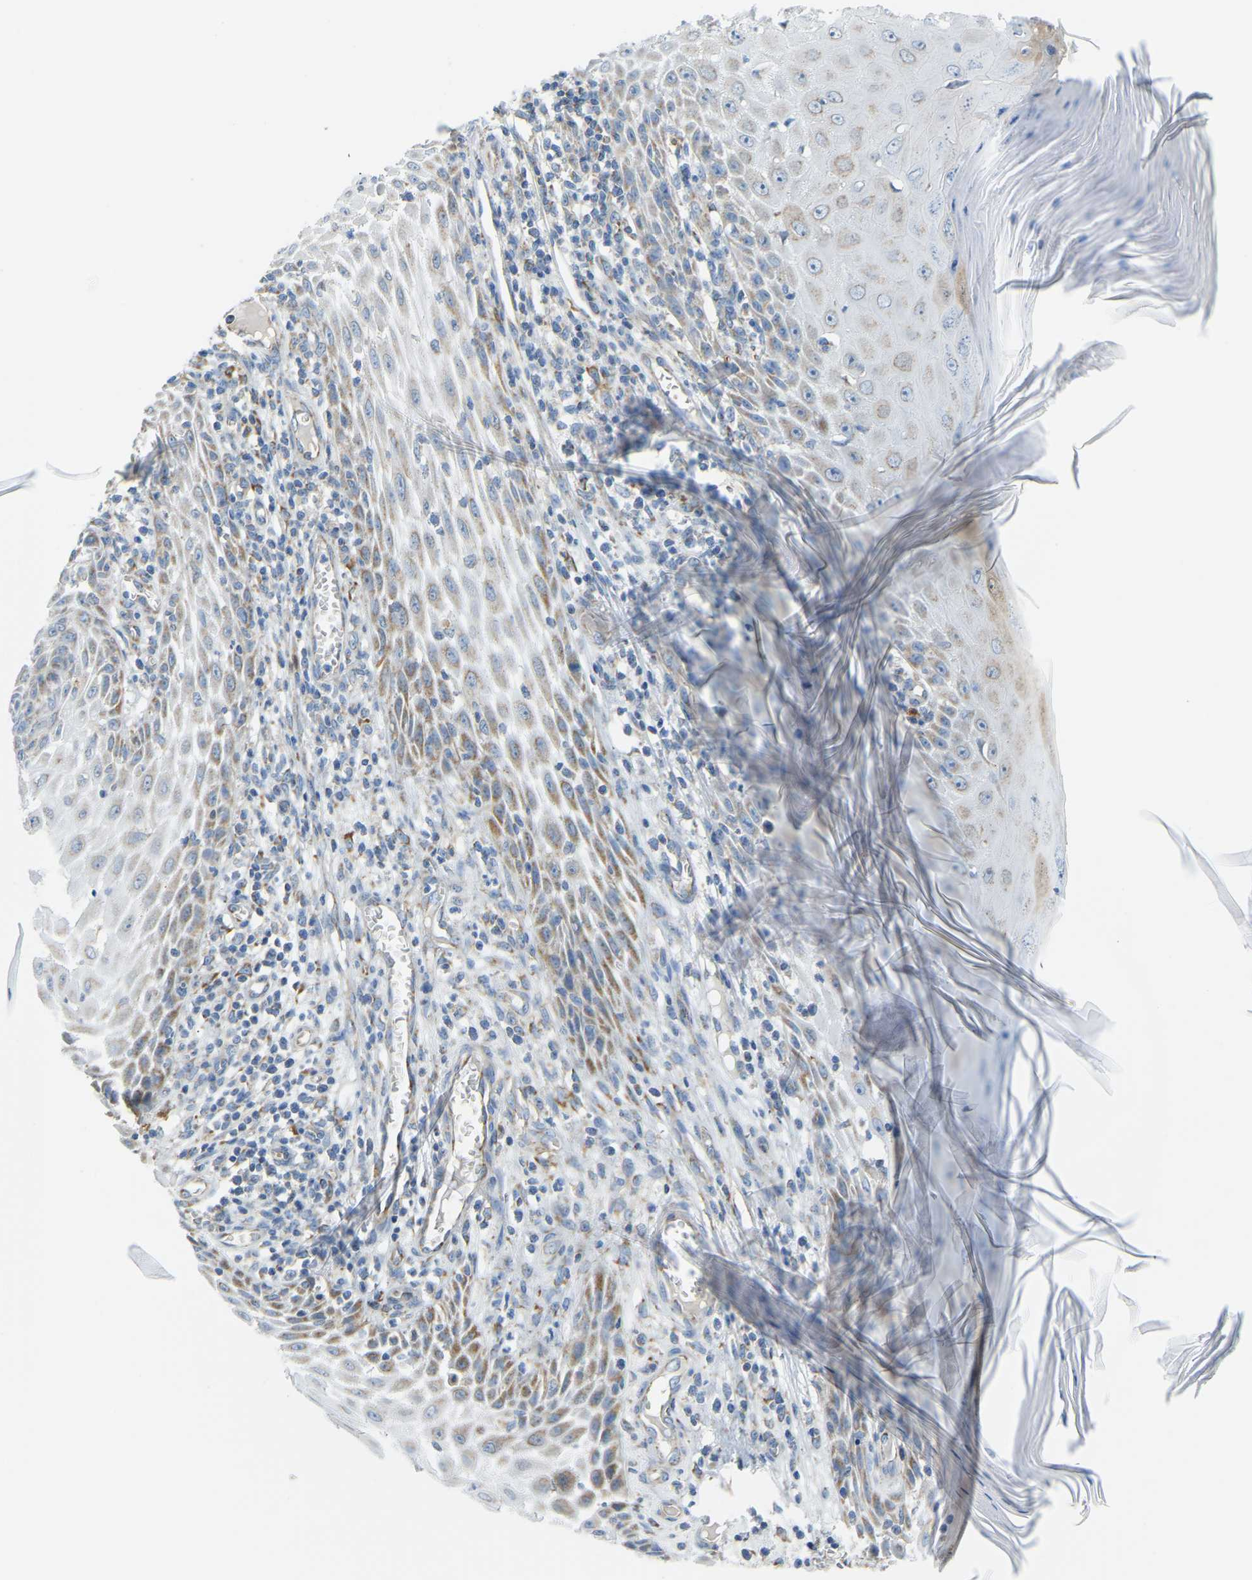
{"staining": {"intensity": "moderate", "quantity": "<25%", "location": "cytoplasmic/membranous"}, "tissue": "skin cancer", "cell_type": "Tumor cells", "image_type": "cancer", "snomed": [{"axis": "morphology", "description": "Squamous cell carcinoma, NOS"}, {"axis": "topography", "description": "Skin"}], "caption": "Protein analysis of skin squamous cell carcinoma tissue reveals moderate cytoplasmic/membranous positivity in approximately <25% of tumor cells.", "gene": "GDA", "patient": {"sex": "female", "age": 73}}